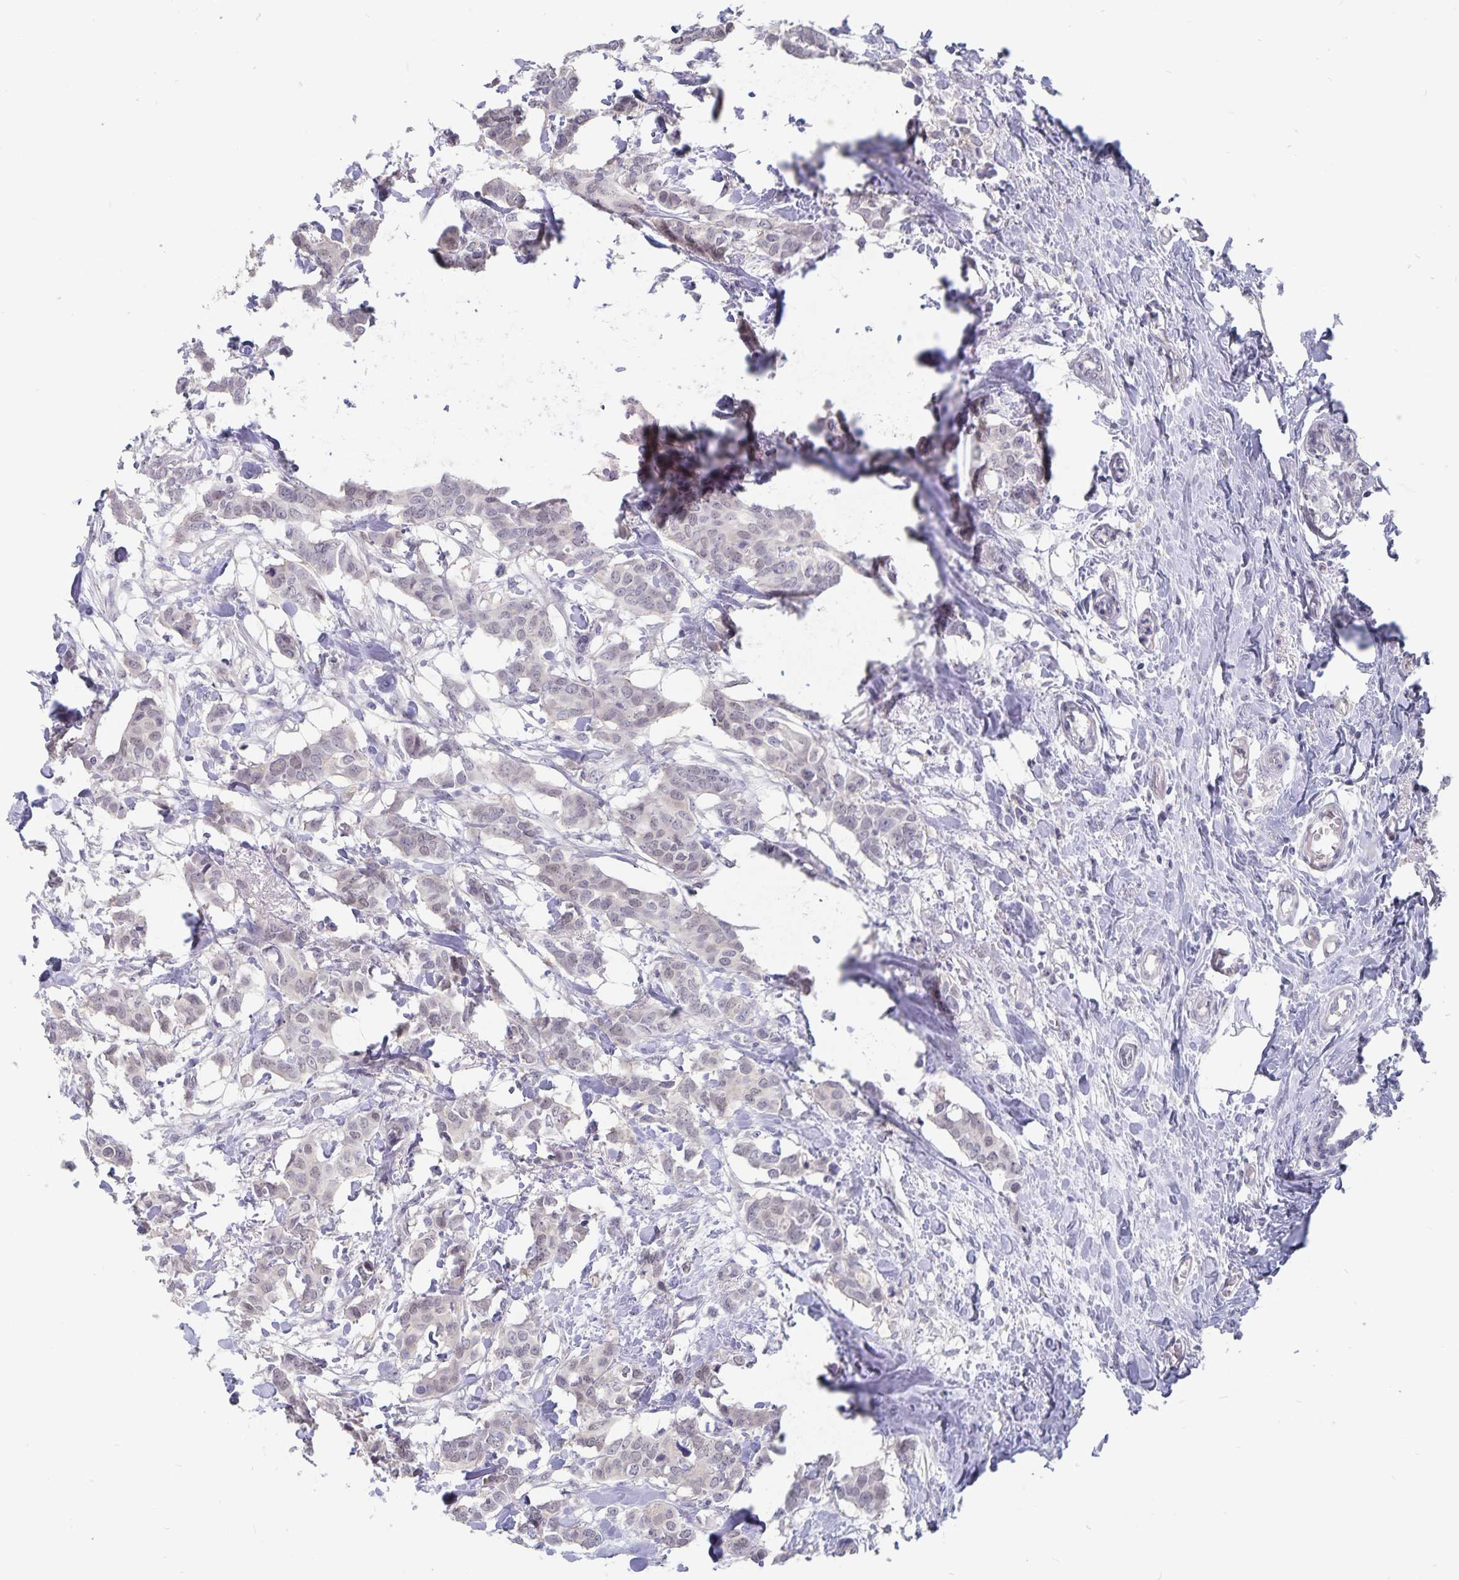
{"staining": {"intensity": "weak", "quantity": "<25%", "location": "nuclear"}, "tissue": "breast cancer", "cell_type": "Tumor cells", "image_type": "cancer", "snomed": [{"axis": "morphology", "description": "Duct carcinoma"}, {"axis": "topography", "description": "Breast"}], "caption": "This is an immunohistochemistry micrograph of human infiltrating ductal carcinoma (breast). There is no expression in tumor cells.", "gene": "BAG6", "patient": {"sex": "female", "age": 62}}